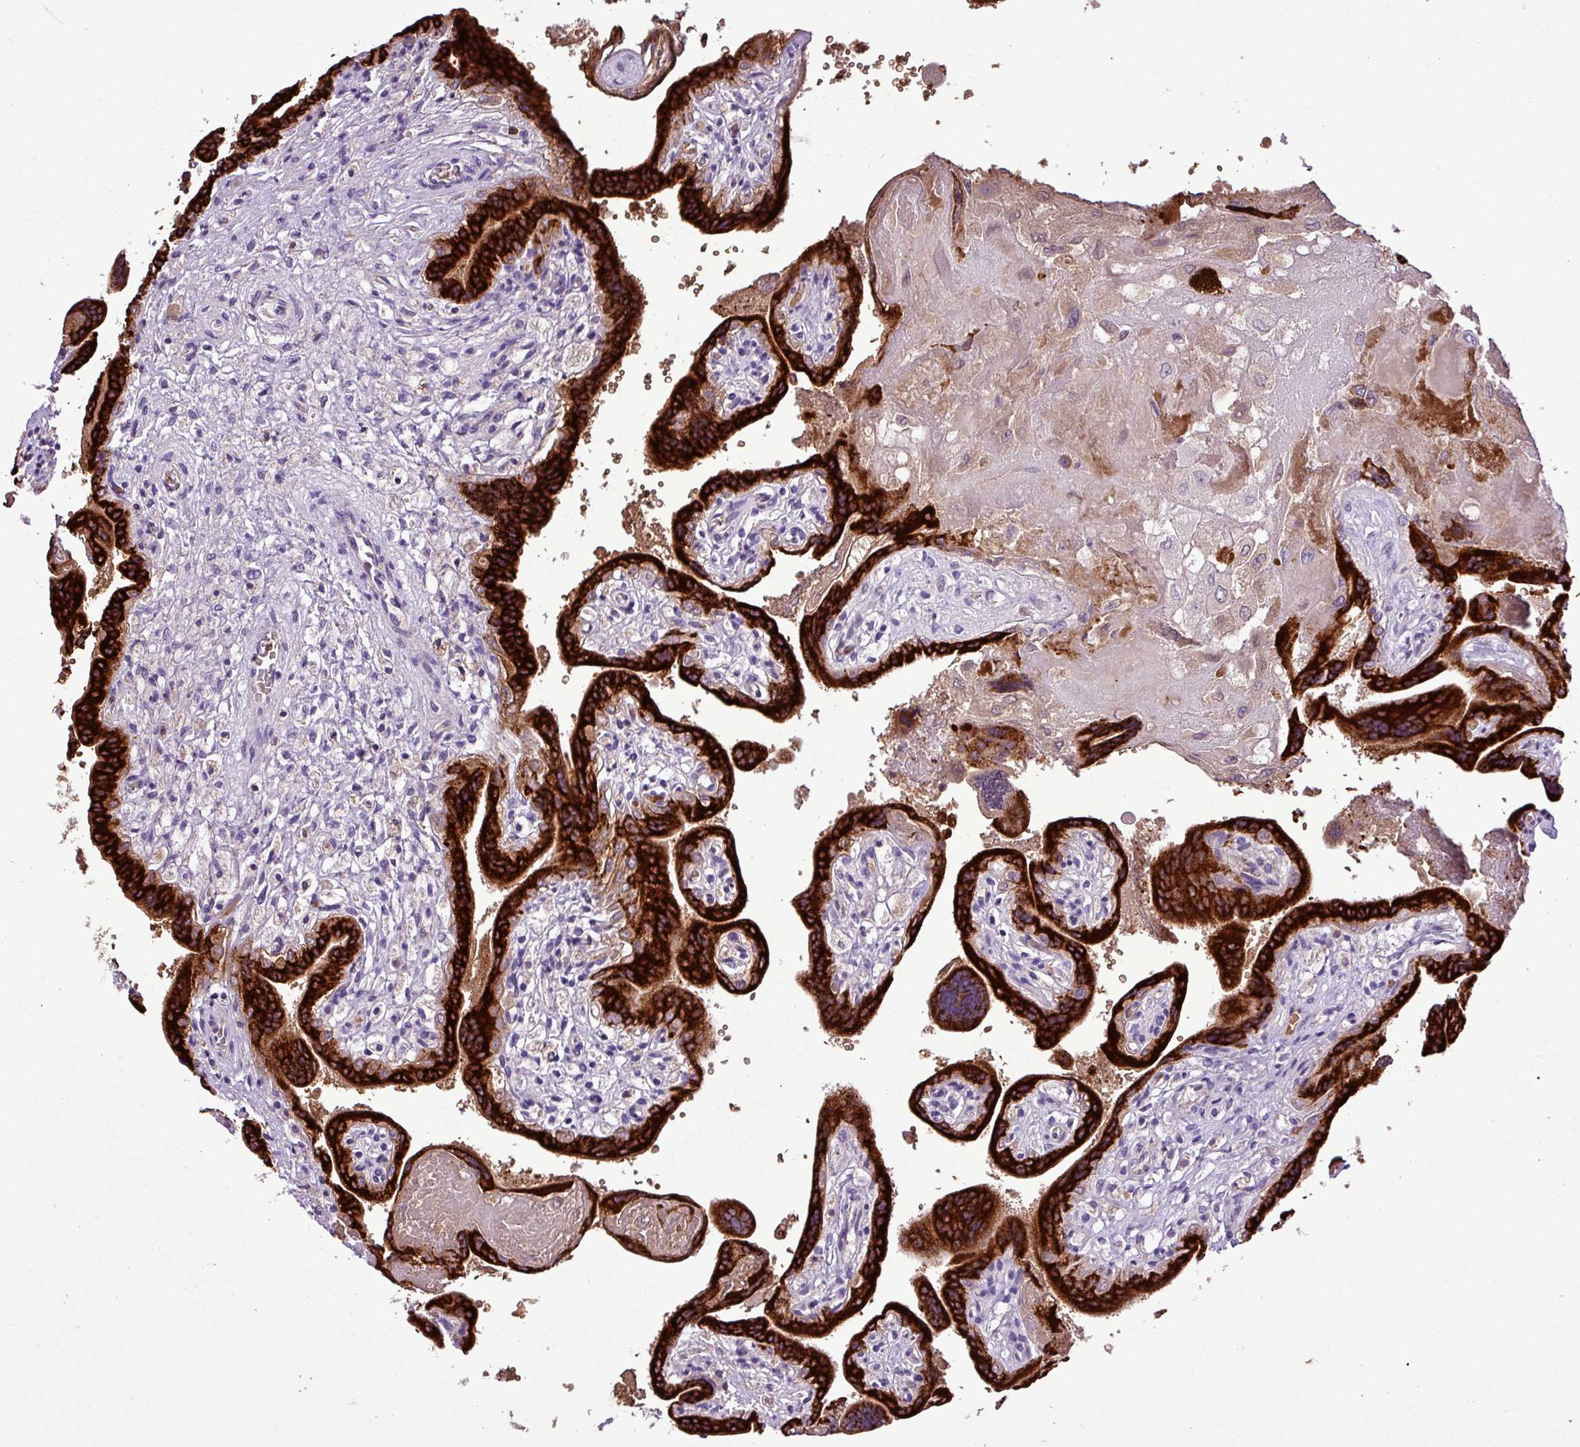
{"staining": {"intensity": "weak", "quantity": "25%-75%", "location": "cytoplasmic/membranous"}, "tissue": "placenta", "cell_type": "Decidual cells", "image_type": "normal", "snomed": [{"axis": "morphology", "description": "Normal tissue, NOS"}, {"axis": "topography", "description": "Placenta"}], "caption": "Placenta stained for a protein demonstrates weak cytoplasmic/membranous positivity in decidual cells. (DAB (3,3'-diaminobenzidine) = brown stain, brightfield microscopy at high magnification).", "gene": "MGAT4B", "patient": {"sex": "female", "age": 37}}